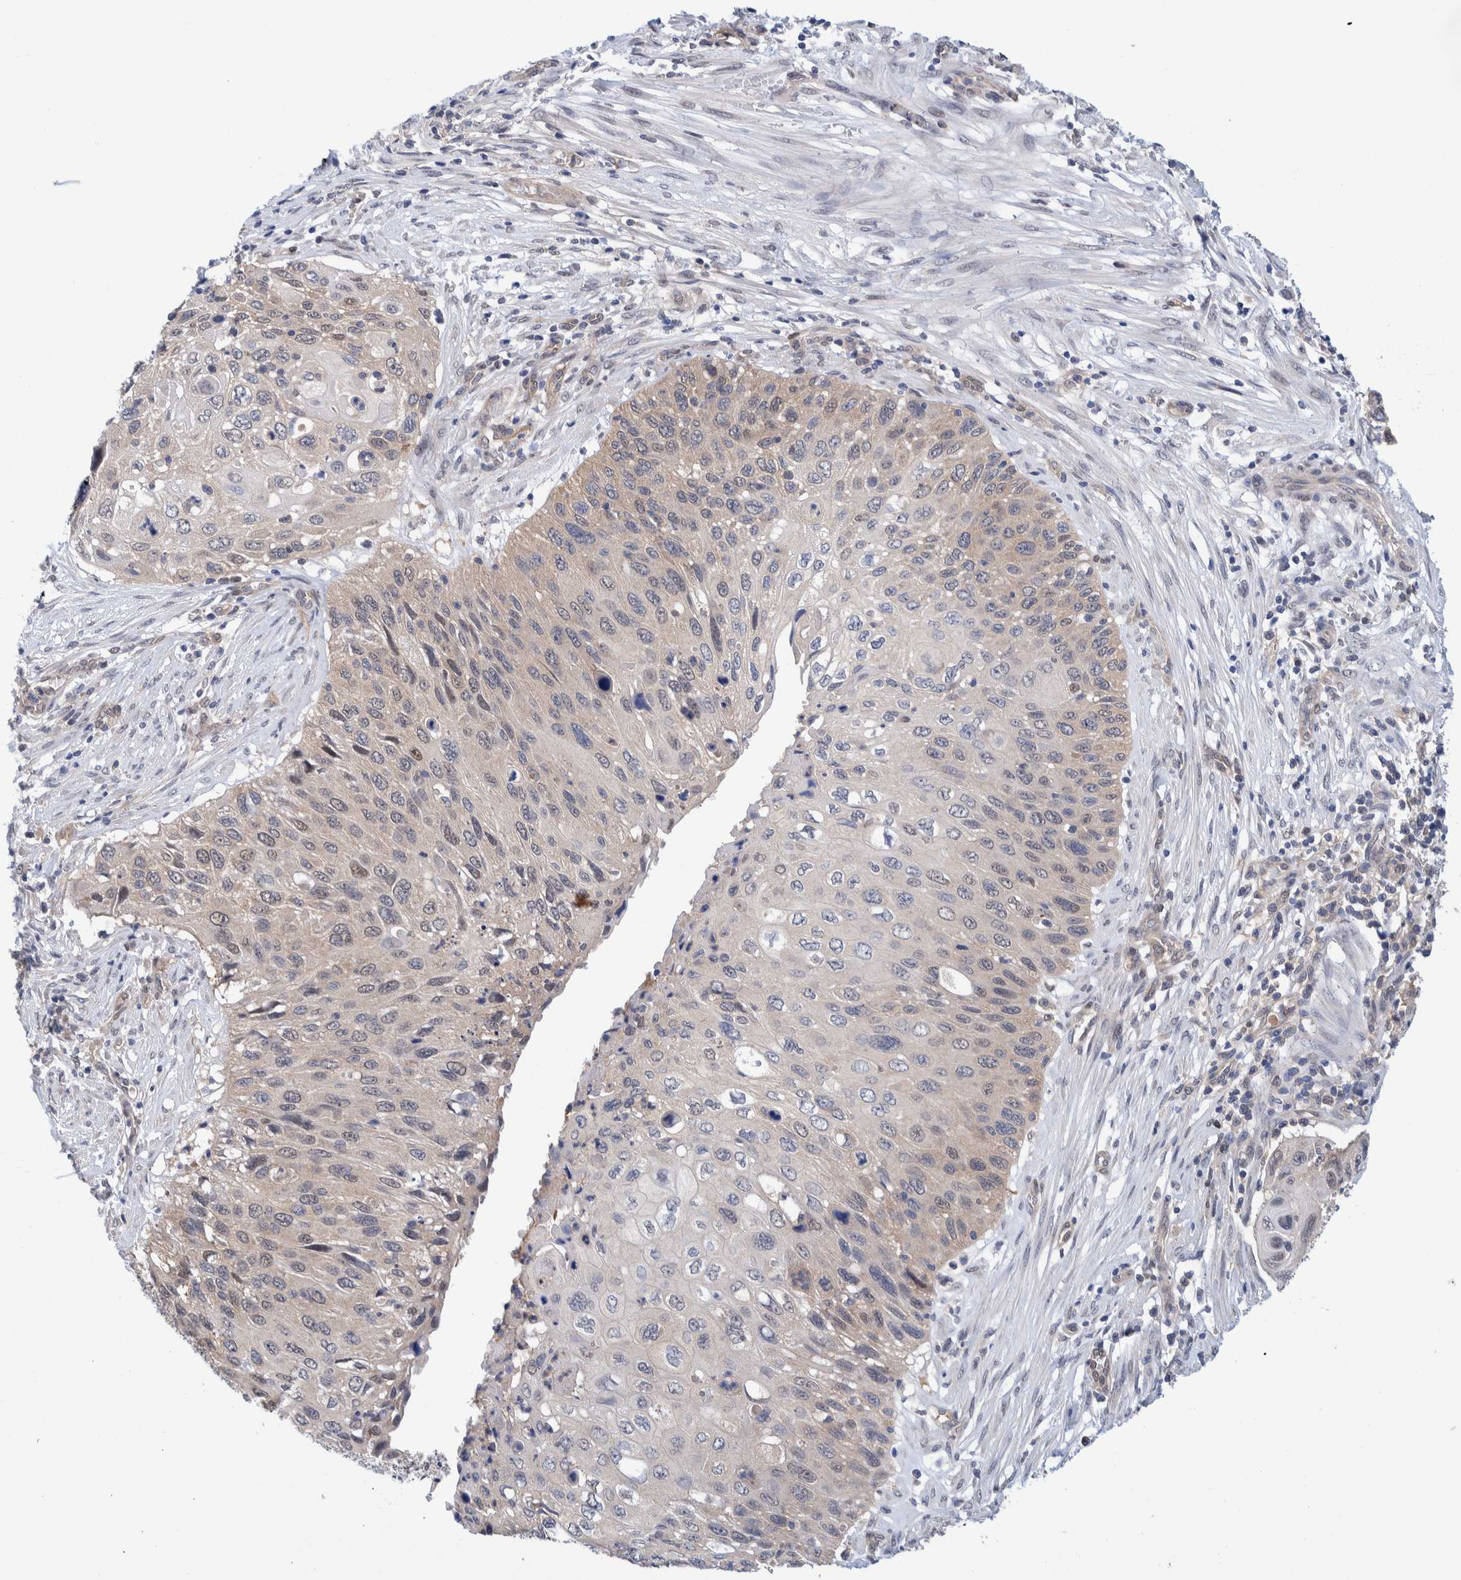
{"staining": {"intensity": "weak", "quantity": "<25%", "location": "cytoplasmic/membranous"}, "tissue": "cervical cancer", "cell_type": "Tumor cells", "image_type": "cancer", "snomed": [{"axis": "morphology", "description": "Squamous cell carcinoma, NOS"}, {"axis": "topography", "description": "Cervix"}], "caption": "There is no significant expression in tumor cells of cervical cancer.", "gene": "PFAS", "patient": {"sex": "female", "age": 70}}